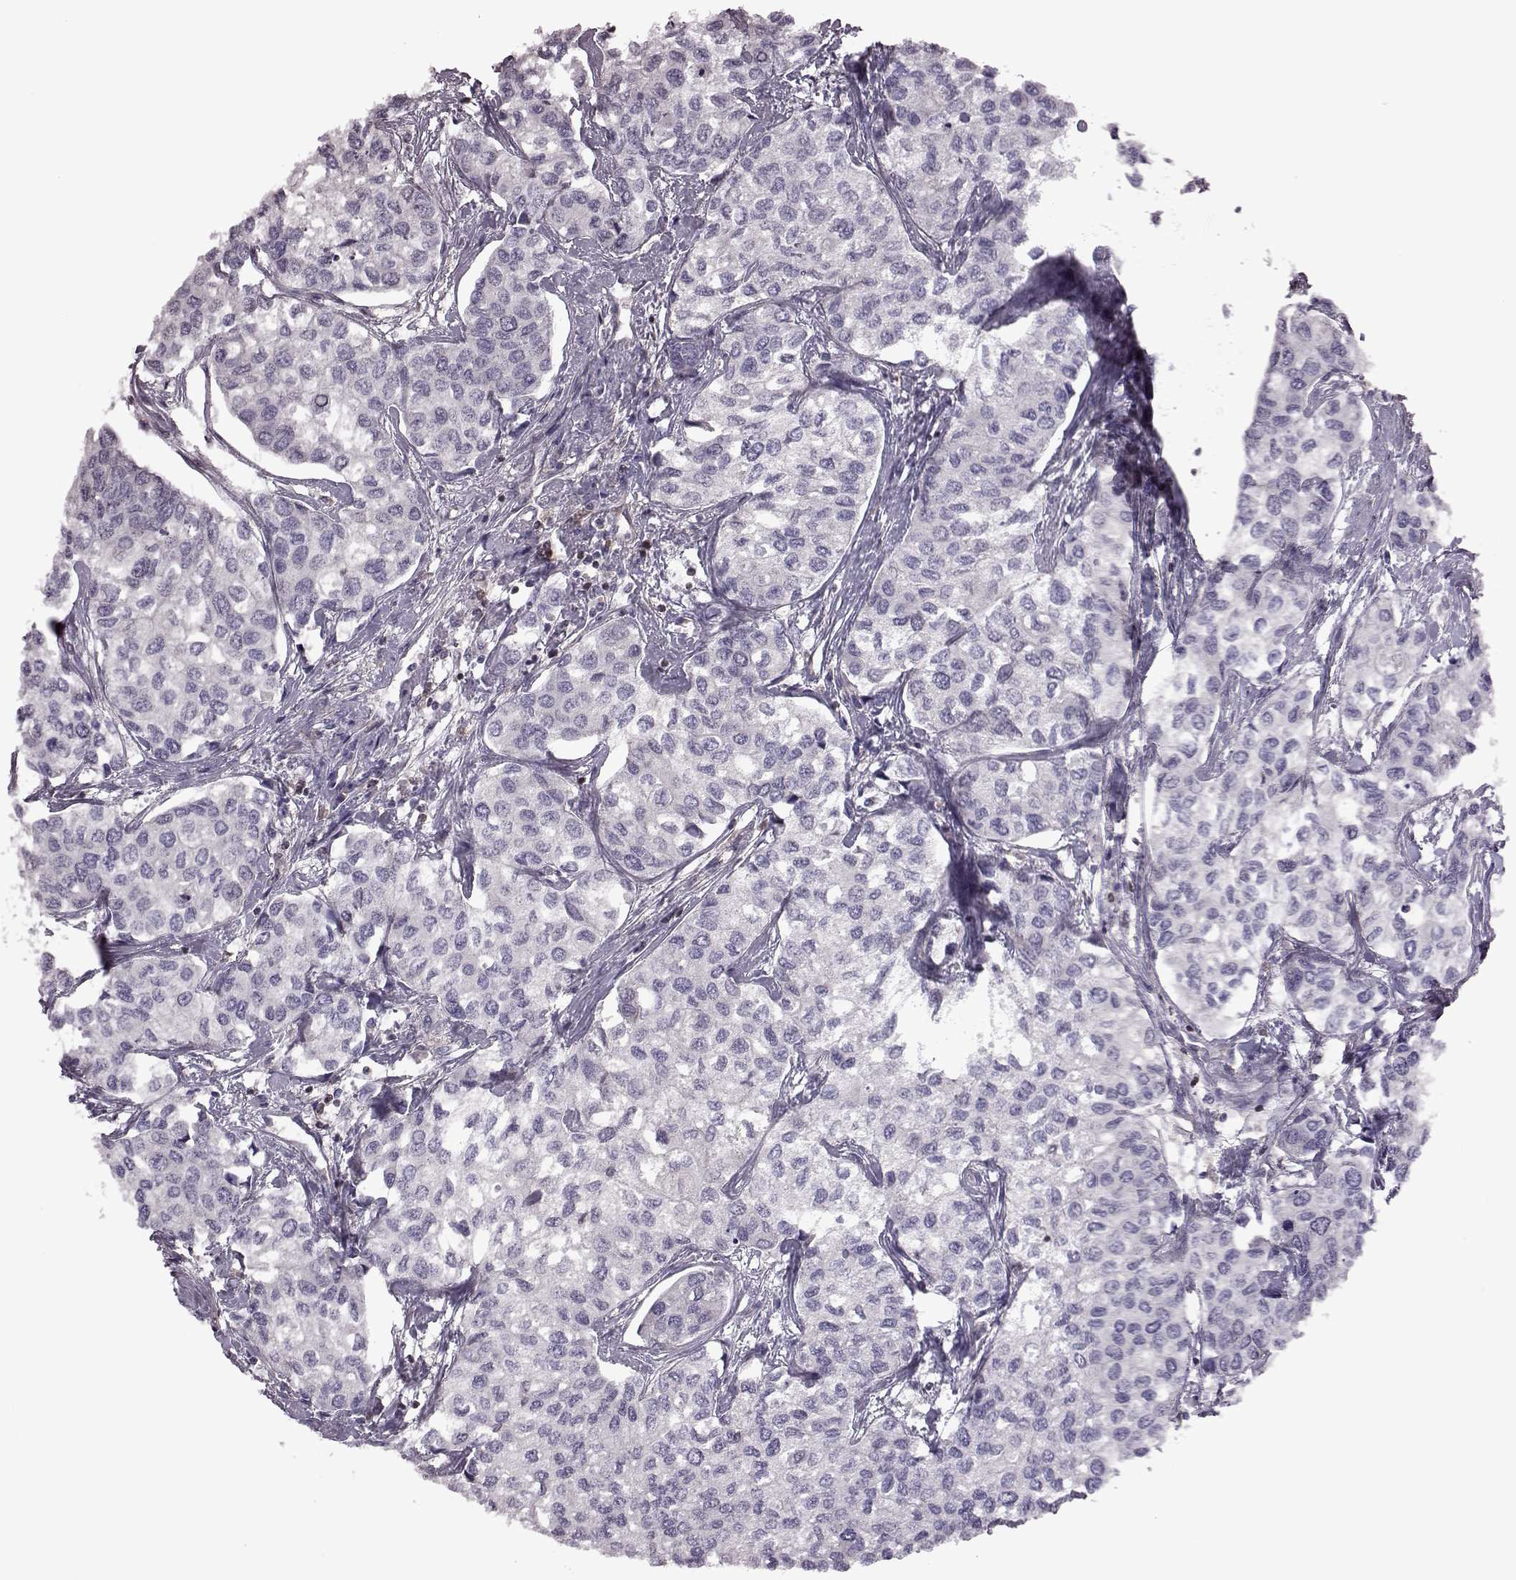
{"staining": {"intensity": "negative", "quantity": "none", "location": "none"}, "tissue": "urothelial cancer", "cell_type": "Tumor cells", "image_type": "cancer", "snomed": [{"axis": "morphology", "description": "Urothelial carcinoma, High grade"}, {"axis": "topography", "description": "Urinary bladder"}], "caption": "Tumor cells are negative for protein expression in human high-grade urothelial carcinoma.", "gene": "CDC42SE1", "patient": {"sex": "male", "age": 73}}